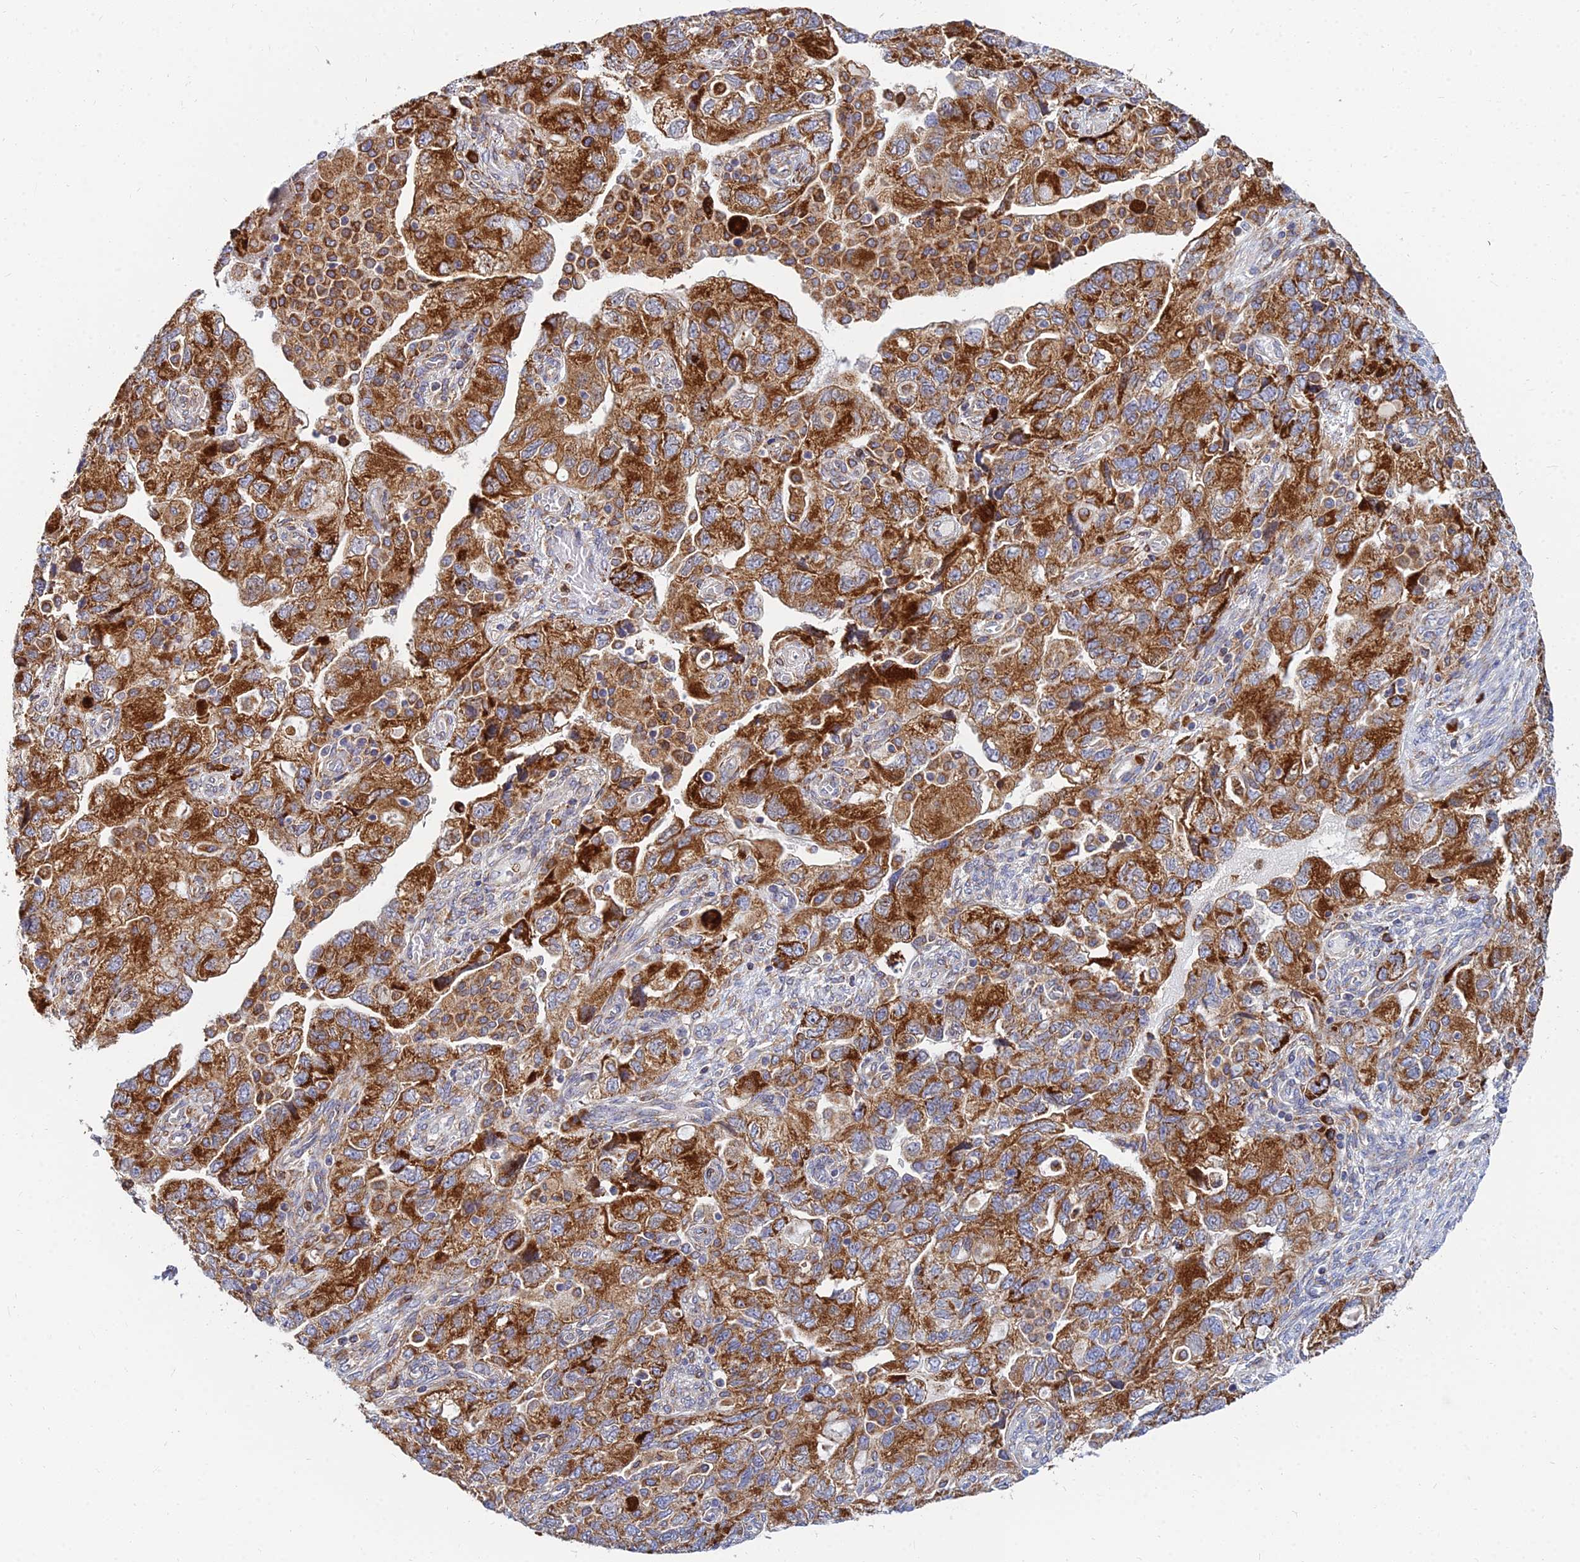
{"staining": {"intensity": "strong", "quantity": ">75%", "location": "cytoplasmic/membranous"}, "tissue": "ovarian cancer", "cell_type": "Tumor cells", "image_type": "cancer", "snomed": [{"axis": "morphology", "description": "Carcinoma, endometroid"}, {"axis": "topography", "description": "Ovary"}], "caption": "Protein expression by immunohistochemistry exhibits strong cytoplasmic/membranous staining in approximately >75% of tumor cells in ovarian endometroid carcinoma. The staining was performed using DAB (3,3'-diaminobenzidine) to visualize the protein expression in brown, while the nuclei were stained in blue with hematoxylin (Magnification: 20x).", "gene": "CCT6B", "patient": {"sex": "female", "age": 51}}